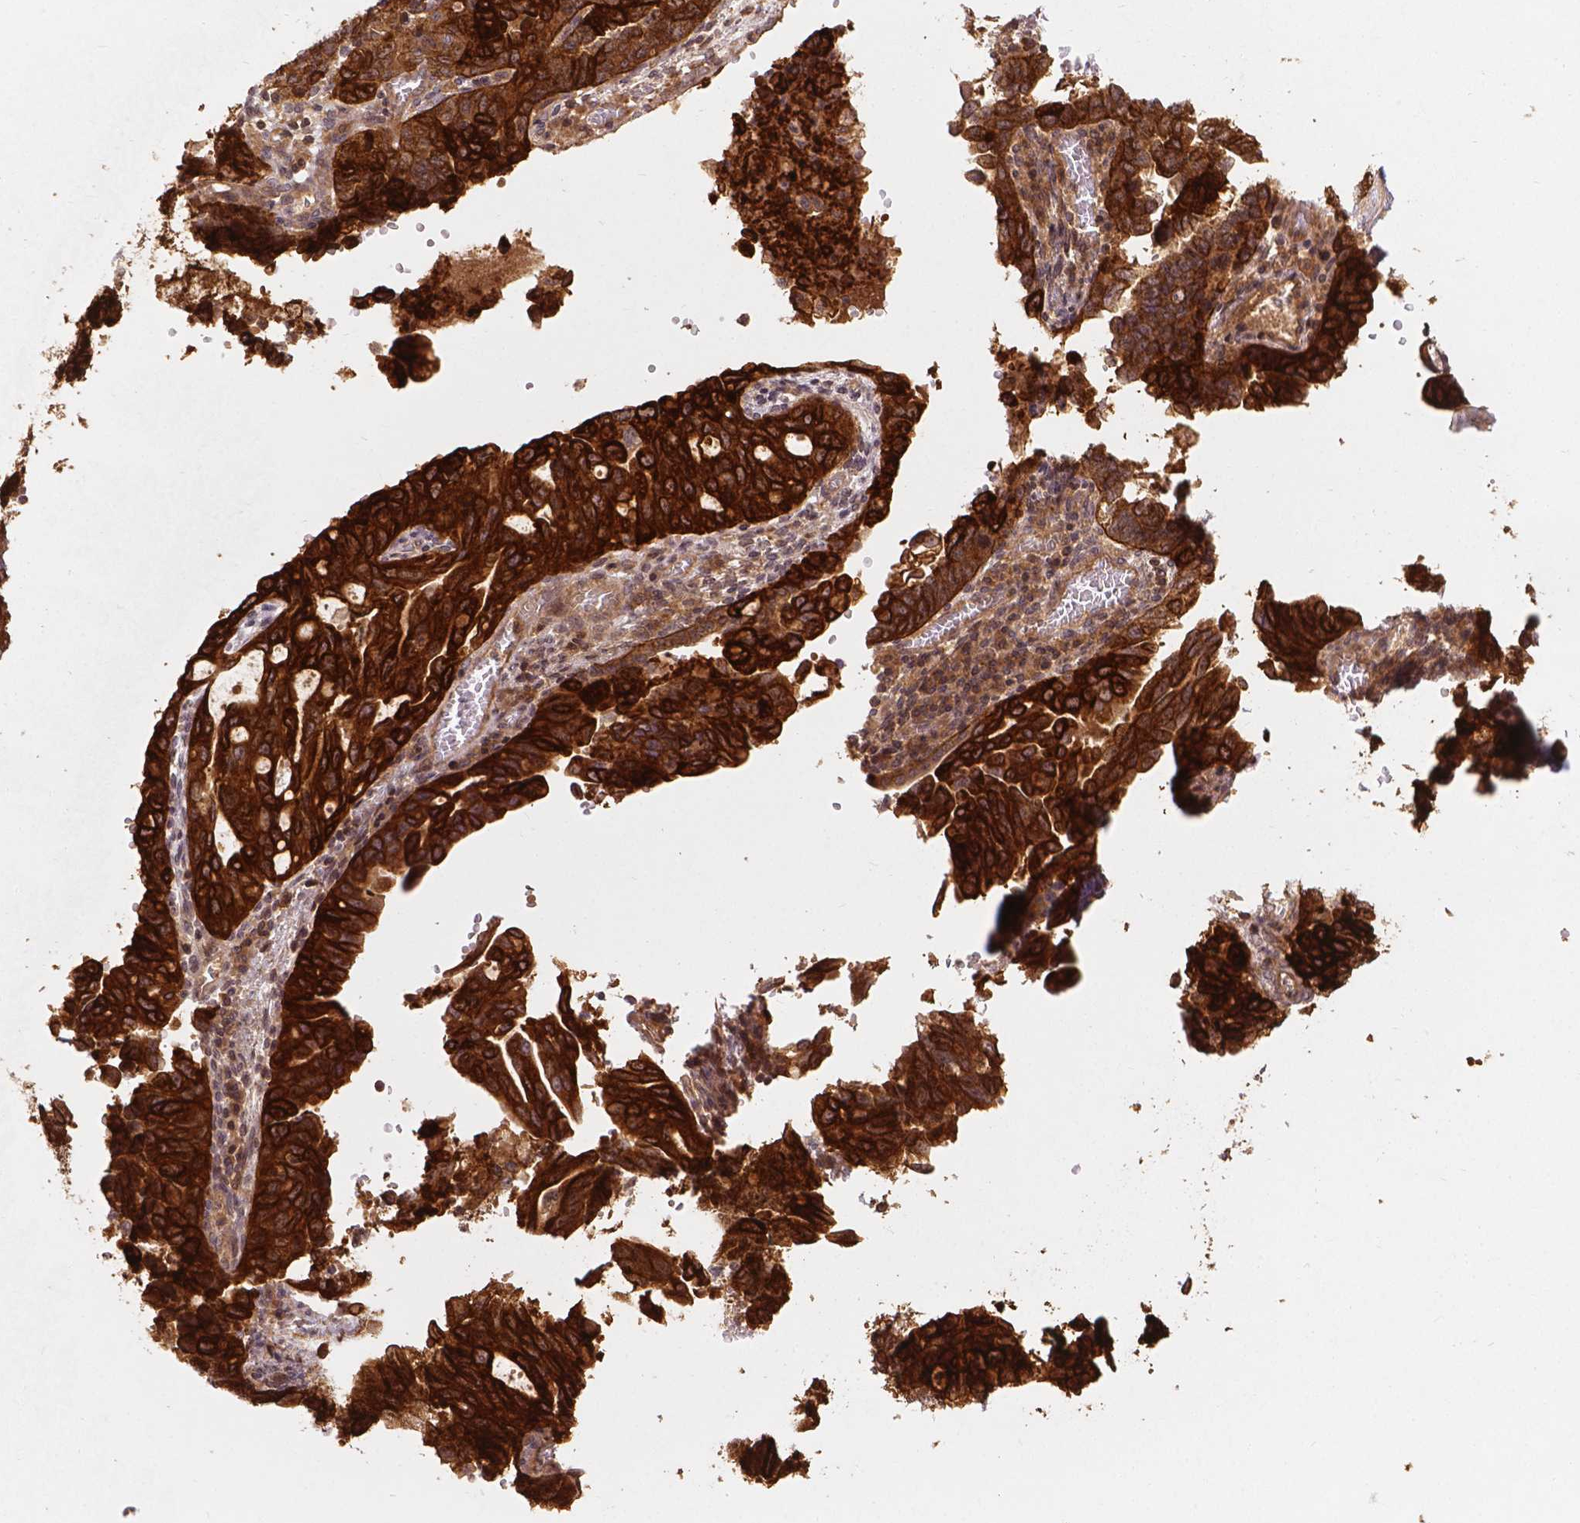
{"staining": {"intensity": "strong", "quantity": ">75%", "location": "cytoplasmic/membranous"}, "tissue": "ovarian cancer", "cell_type": "Tumor cells", "image_type": "cancer", "snomed": [{"axis": "morphology", "description": "Cystadenocarcinoma, serous, NOS"}, {"axis": "topography", "description": "Ovary"}], "caption": "Serous cystadenocarcinoma (ovarian) stained with immunohistochemistry (IHC) displays strong cytoplasmic/membranous positivity in about >75% of tumor cells. (IHC, brightfield microscopy, high magnification).", "gene": "XPR1", "patient": {"sex": "female", "age": 69}}